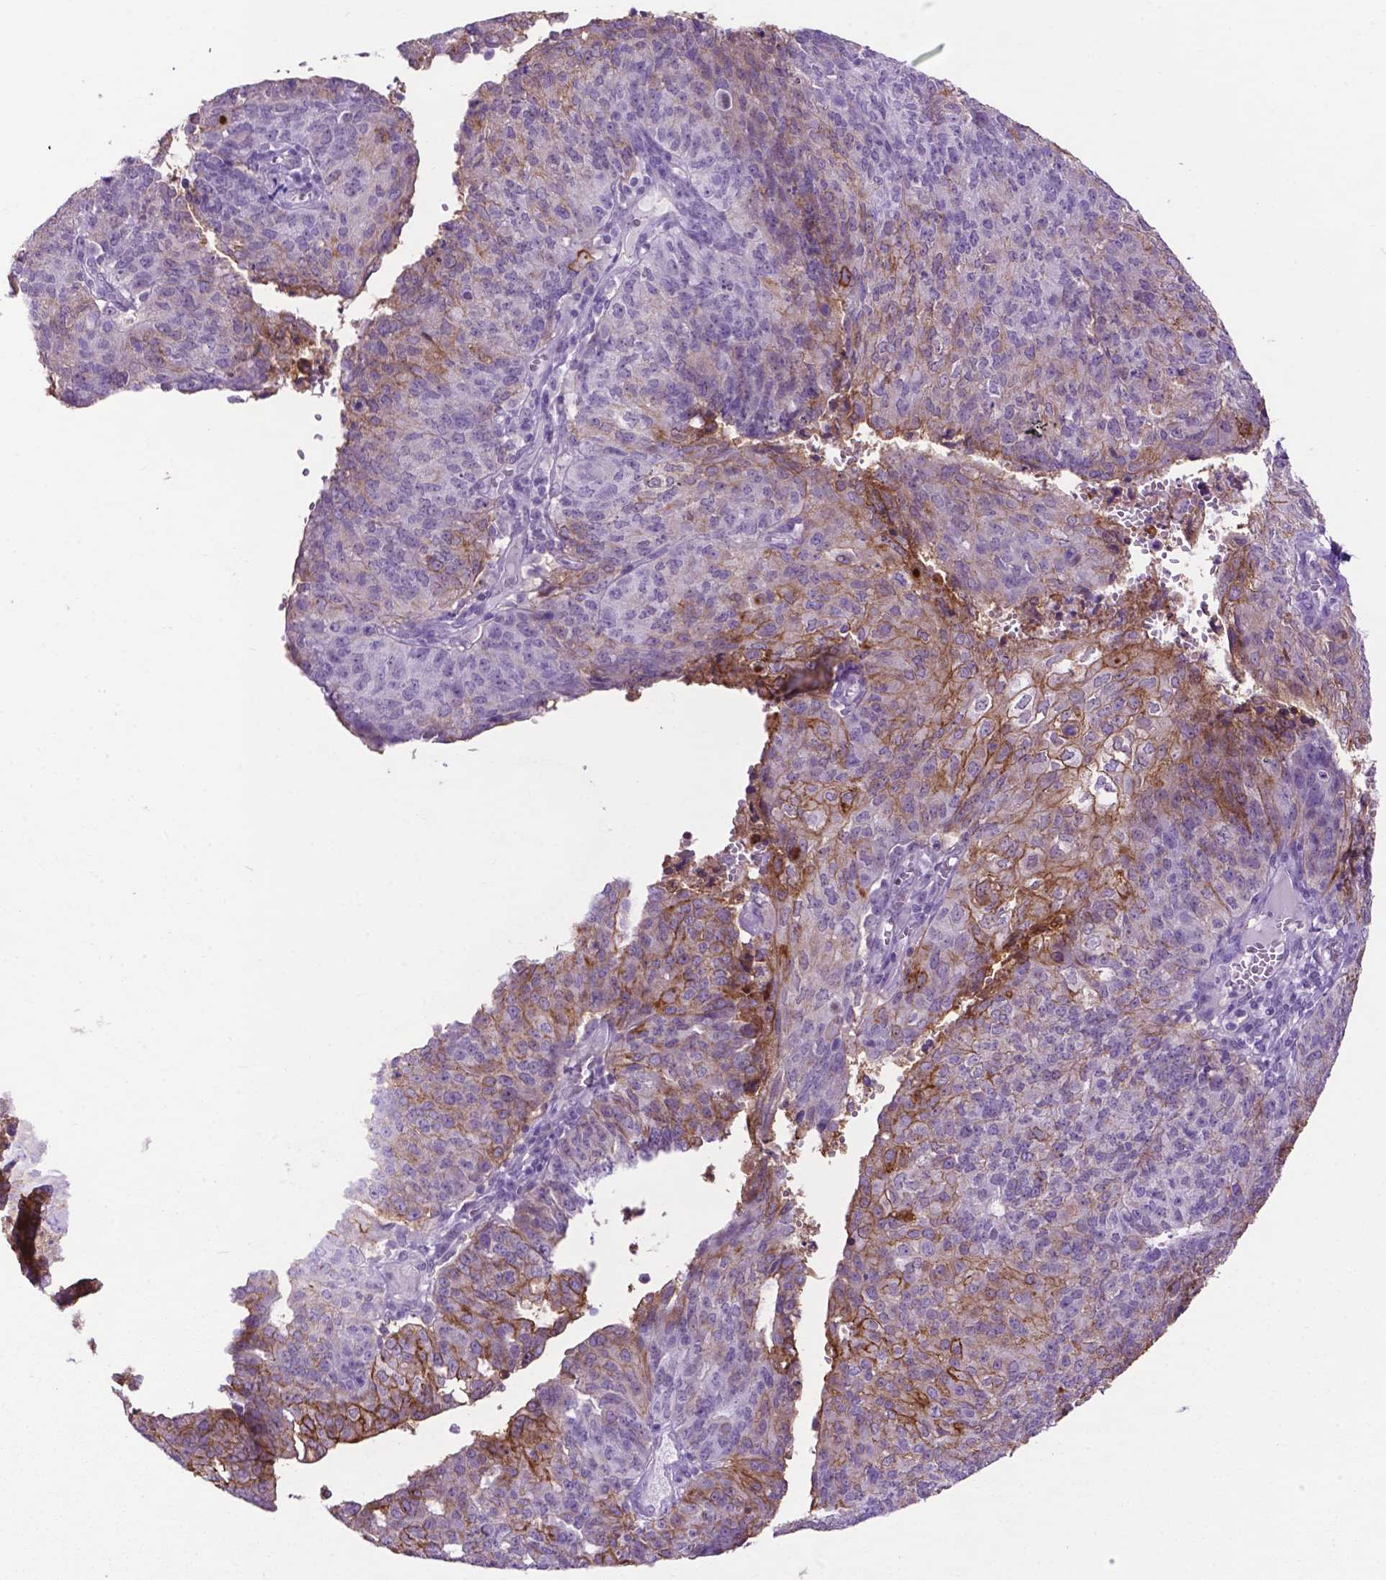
{"staining": {"intensity": "moderate", "quantity": "<25%", "location": "cytoplasmic/membranous"}, "tissue": "endometrial cancer", "cell_type": "Tumor cells", "image_type": "cancer", "snomed": [{"axis": "morphology", "description": "Adenocarcinoma, NOS"}, {"axis": "topography", "description": "Endometrium"}], "caption": "Adenocarcinoma (endometrial) stained for a protein (brown) reveals moderate cytoplasmic/membranous positive staining in about <25% of tumor cells.", "gene": "TACSTD2", "patient": {"sex": "female", "age": 82}}